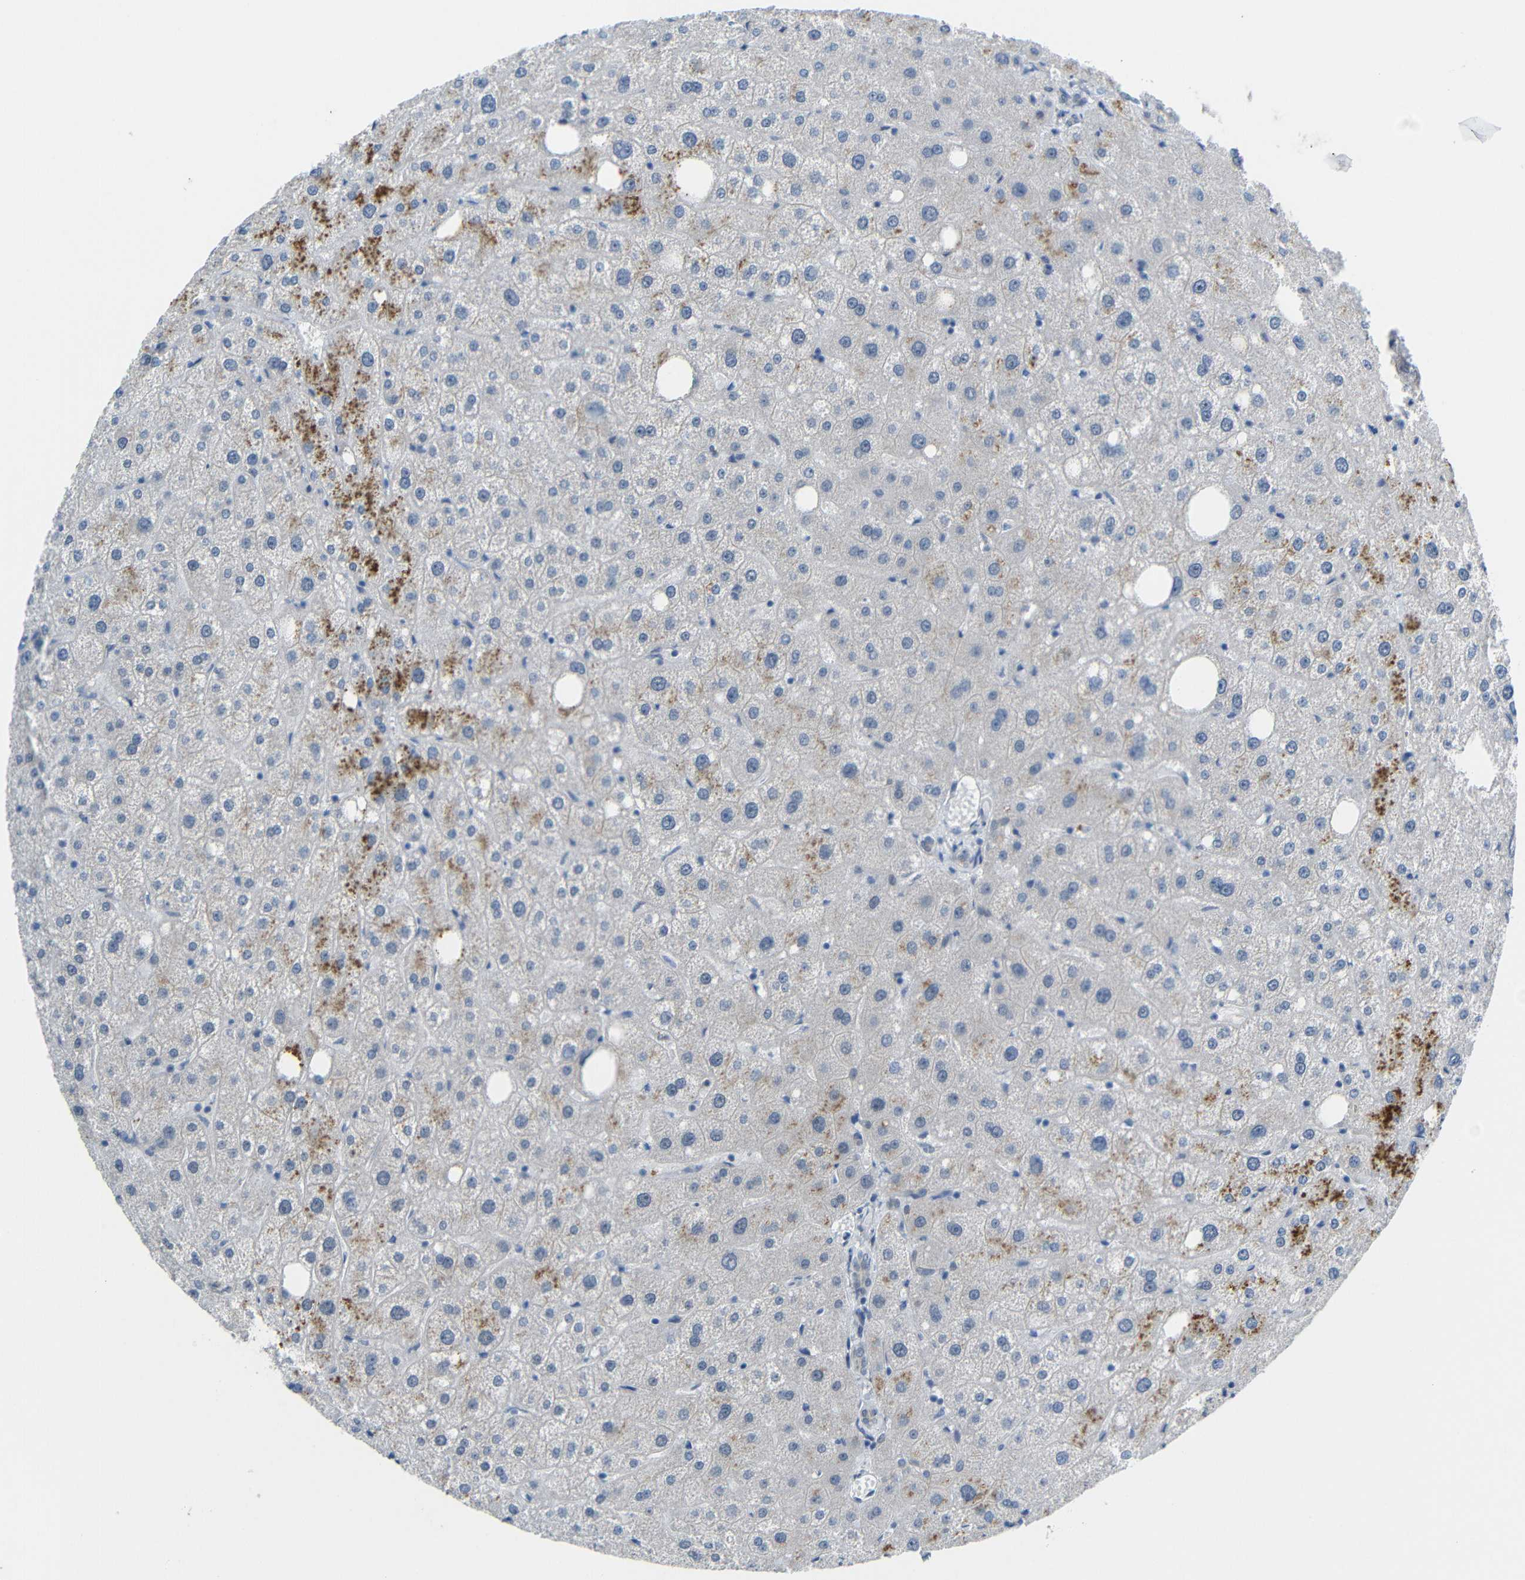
{"staining": {"intensity": "negative", "quantity": "none", "location": "none"}, "tissue": "liver", "cell_type": "Cholangiocytes", "image_type": "normal", "snomed": [{"axis": "morphology", "description": "Normal tissue, NOS"}, {"axis": "topography", "description": "Liver"}], "caption": "Protein analysis of normal liver displays no significant expression in cholangiocytes. (DAB (3,3'-diaminobenzidine) immunohistochemistry with hematoxylin counter stain).", "gene": "GPR158", "patient": {"sex": "male", "age": 73}}